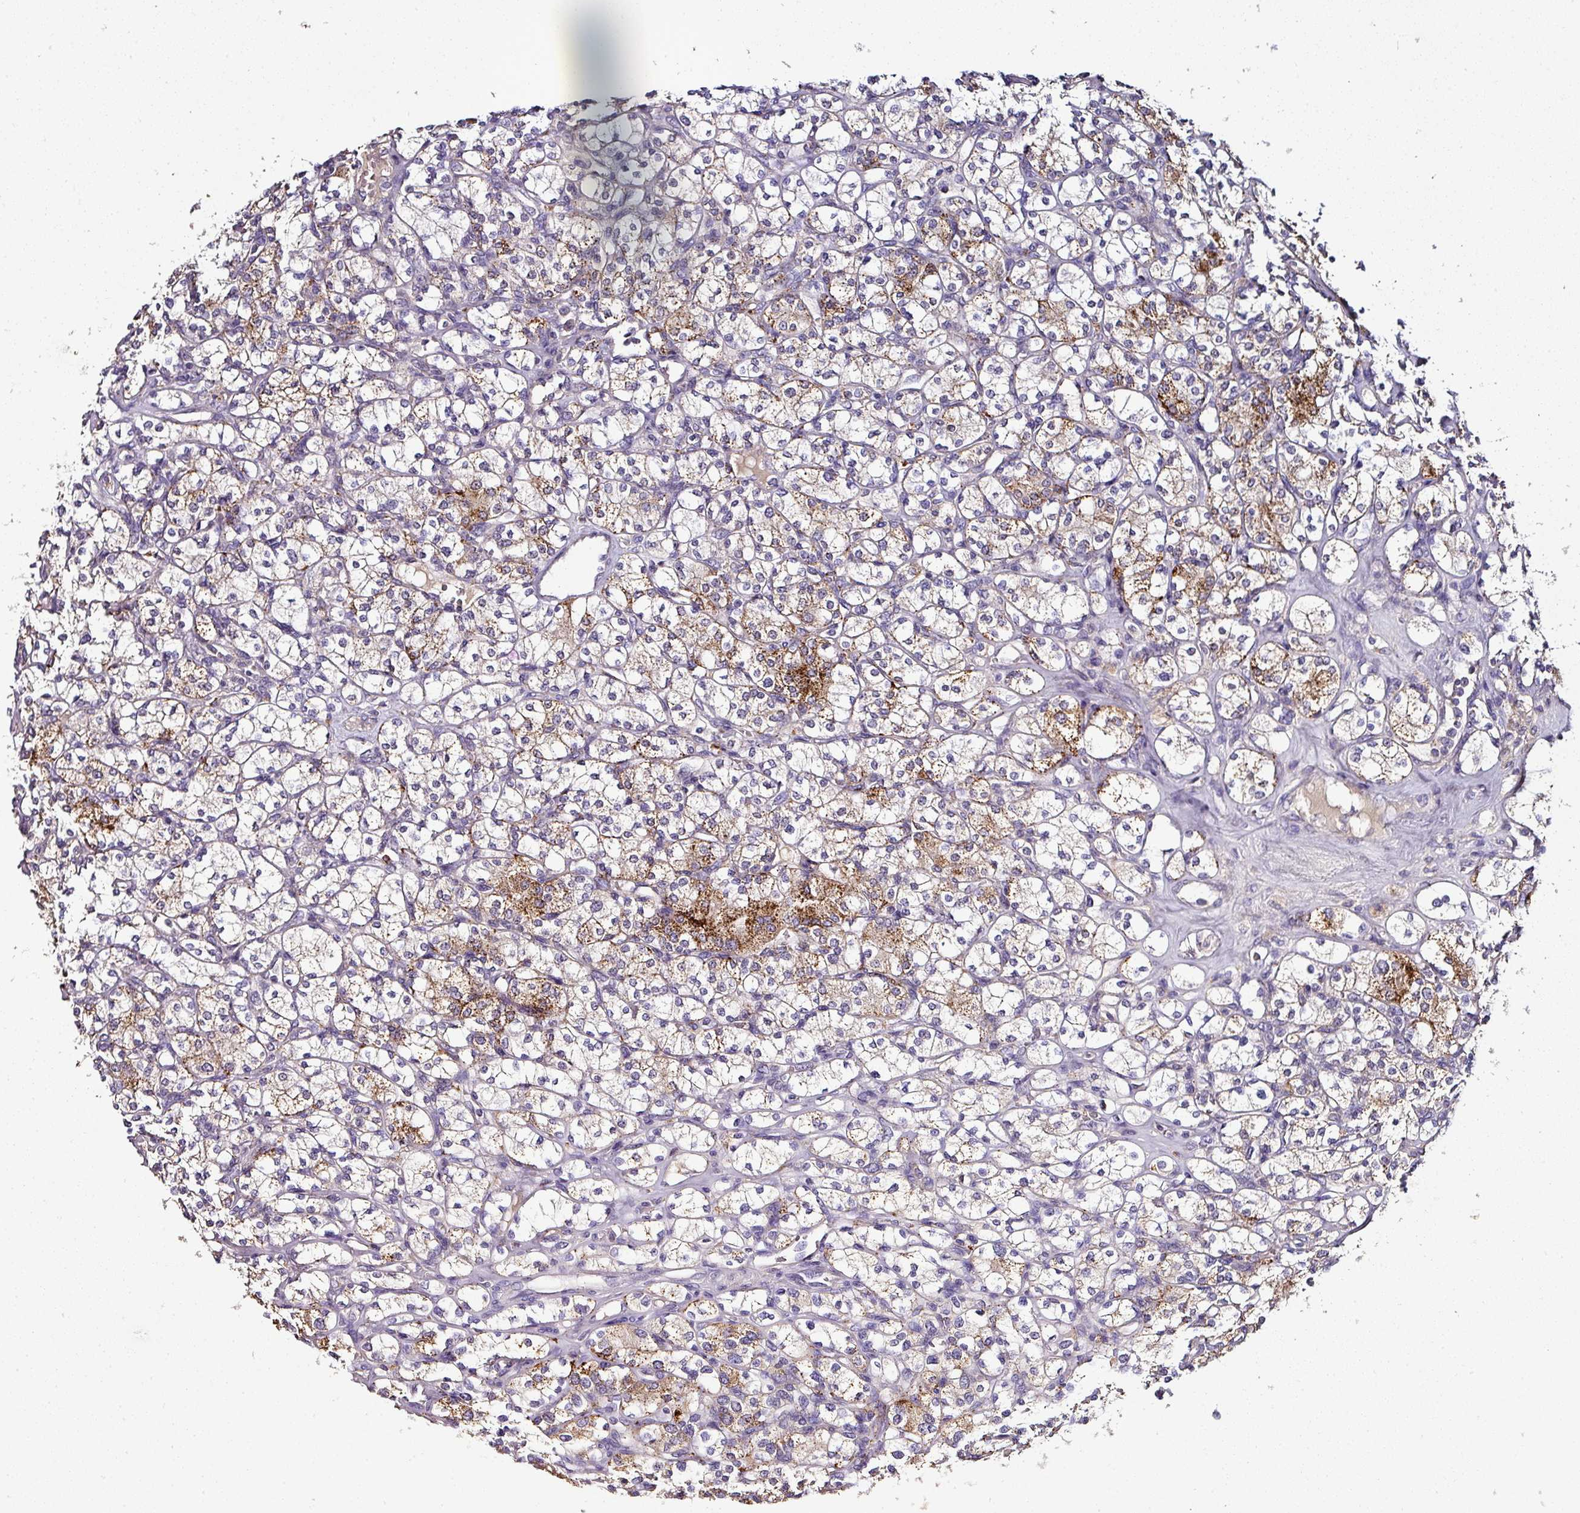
{"staining": {"intensity": "moderate", "quantity": "<25%", "location": "cytoplasmic/membranous"}, "tissue": "renal cancer", "cell_type": "Tumor cells", "image_type": "cancer", "snomed": [{"axis": "morphology", "description": "Adenocarcinoma, NOS"}, {"axis": "topography", "description": "Kidney"}], "caption": "IHC micrograph of neoplastic tissue: human renal cancer stained using immunohistochemistry exhibits low levels of moderate protein expression localized specifically in the cytoplasmic/membranous of tumor cells, appearing as a cytoplasmic/membranous brown color.", "gene": "NAPSA", "patient": {"sex": "male", "age": 77}}